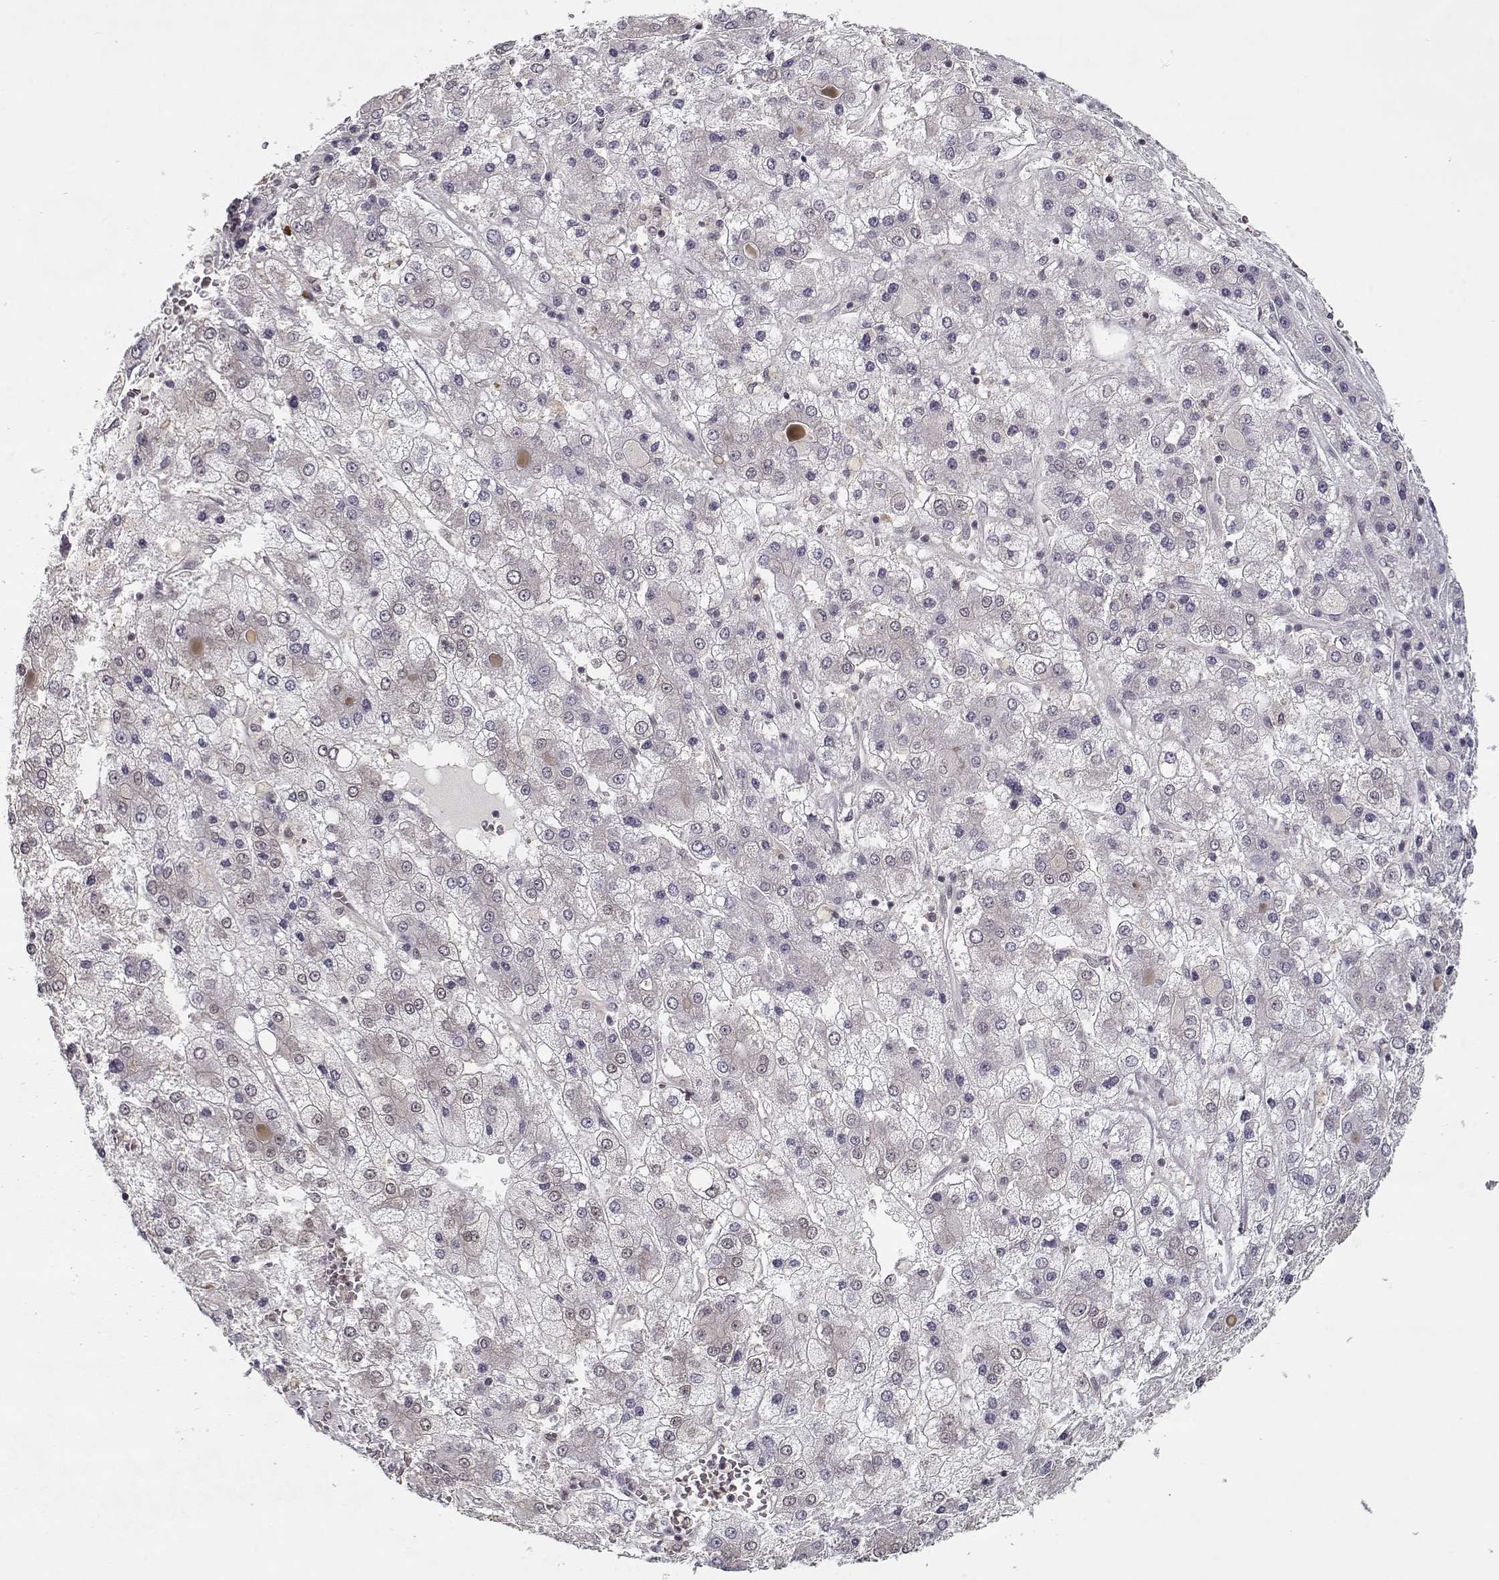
{"staining": {"intensity": "negative", "quantity": "none", "location": "none"}, "tissue": "liver cancer", "cell_type": "Tumor cells", "image_type": "cancer", "snomed": [{"axis": "morphology", "description": "Carcinoma, Hepatocellular, NOS"}, {"axis": "topography", "description": "Liver"}], "caption": "An immunohistochemistry image of liver cancer (hepatocellular carcinoma) is shown. There is no staining in tumor cells of liver cancer (hepatocellular carcinoma).", "gene": "TESPA1", "patient": {"sex": "male", "age": 73}}